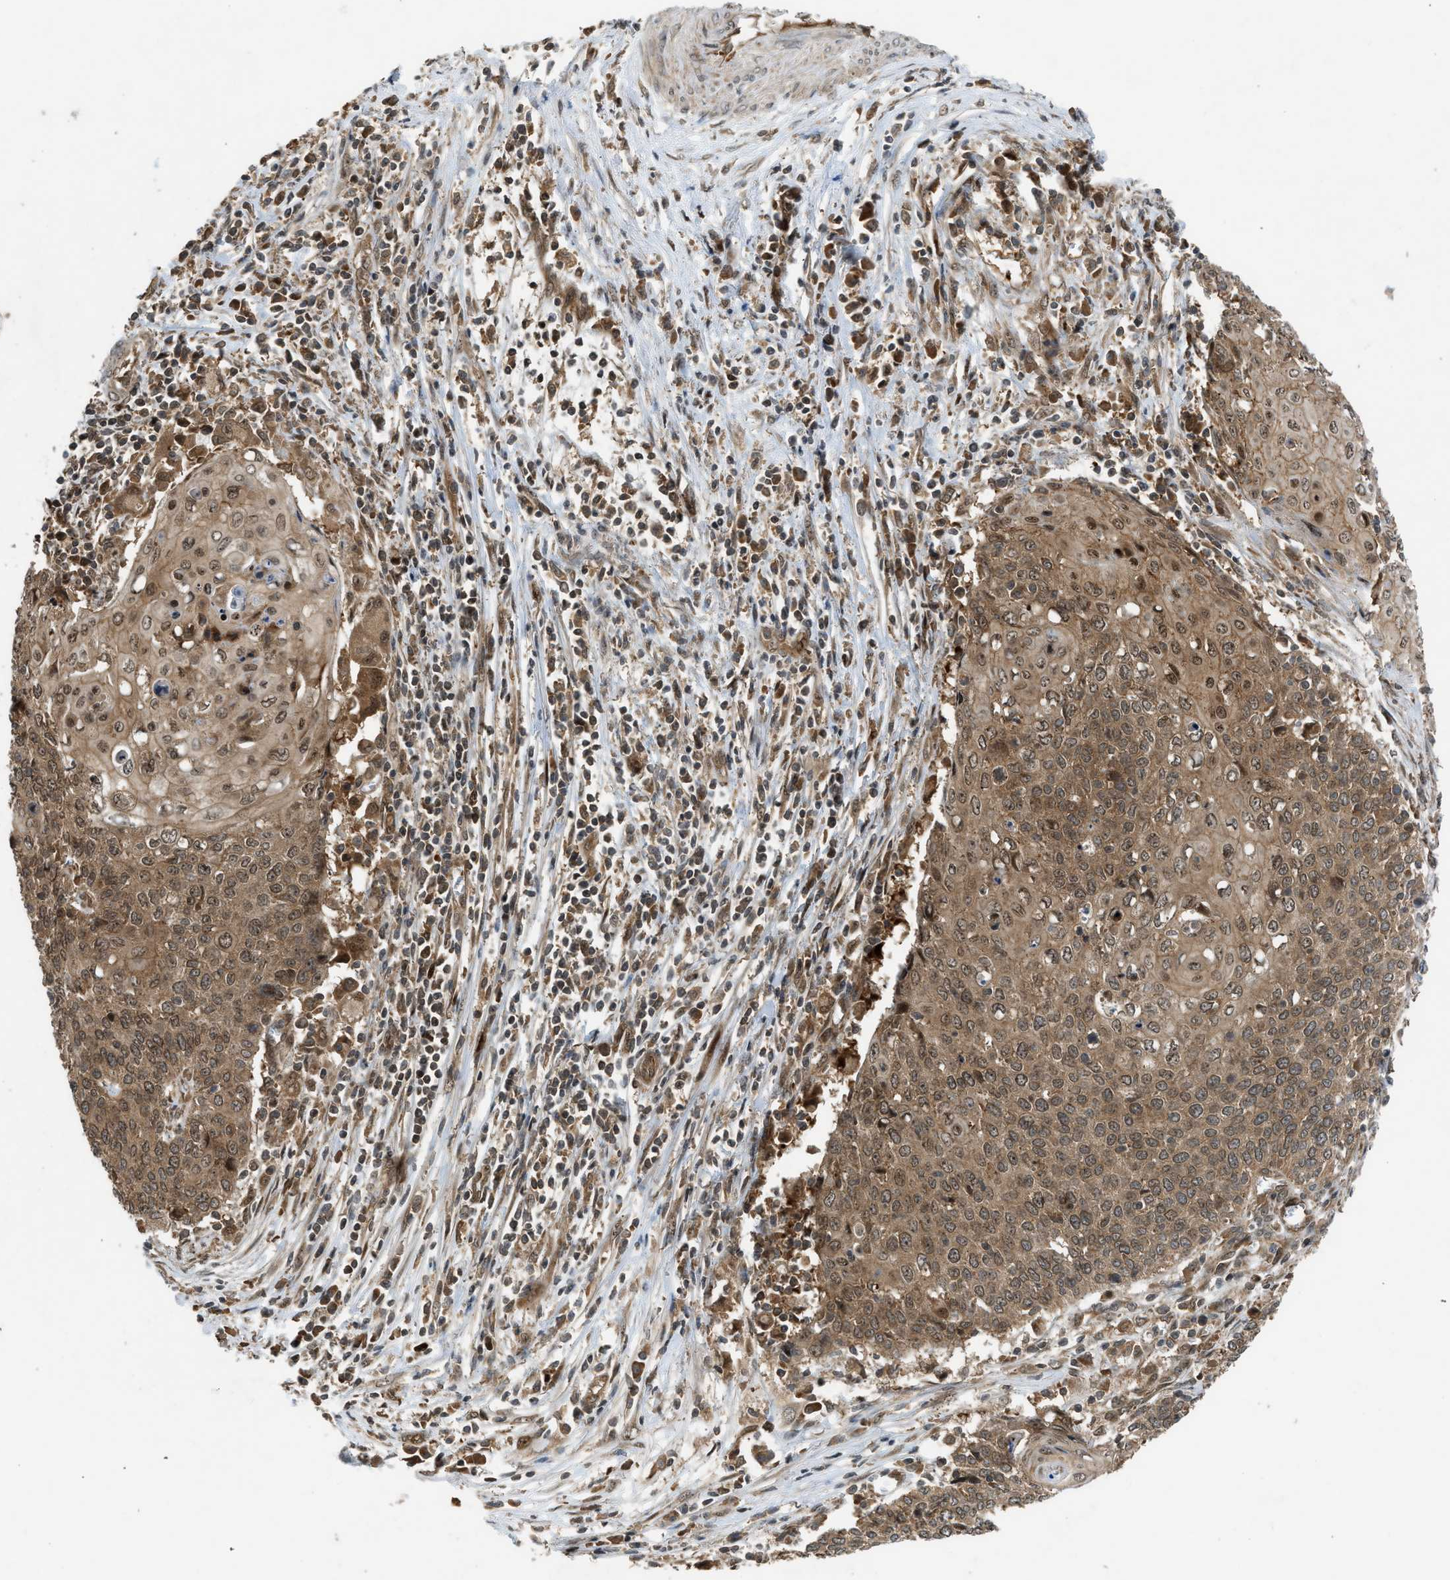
{"staining": {"intensity": "moderate", "quantity": ">75%", "location": "cytoplasmic/membranous"}, "tissue": "cervical cancer", "cell_type": "Tumor cells", "image_type": "cancer", "snomed": [{"axis": "morphology", "description": "Squamous cell carcinoma, NOS"}, {"axis": "topography", "description": "Cervix"}], "caption": "Cervical squamous cell carcinoma tissue demonstrates moderate cytoplasmic/membranous expression in about >75% of tumor cells", "gene": "TXNL1", "patient": {"sex": "female", "age": 39}}